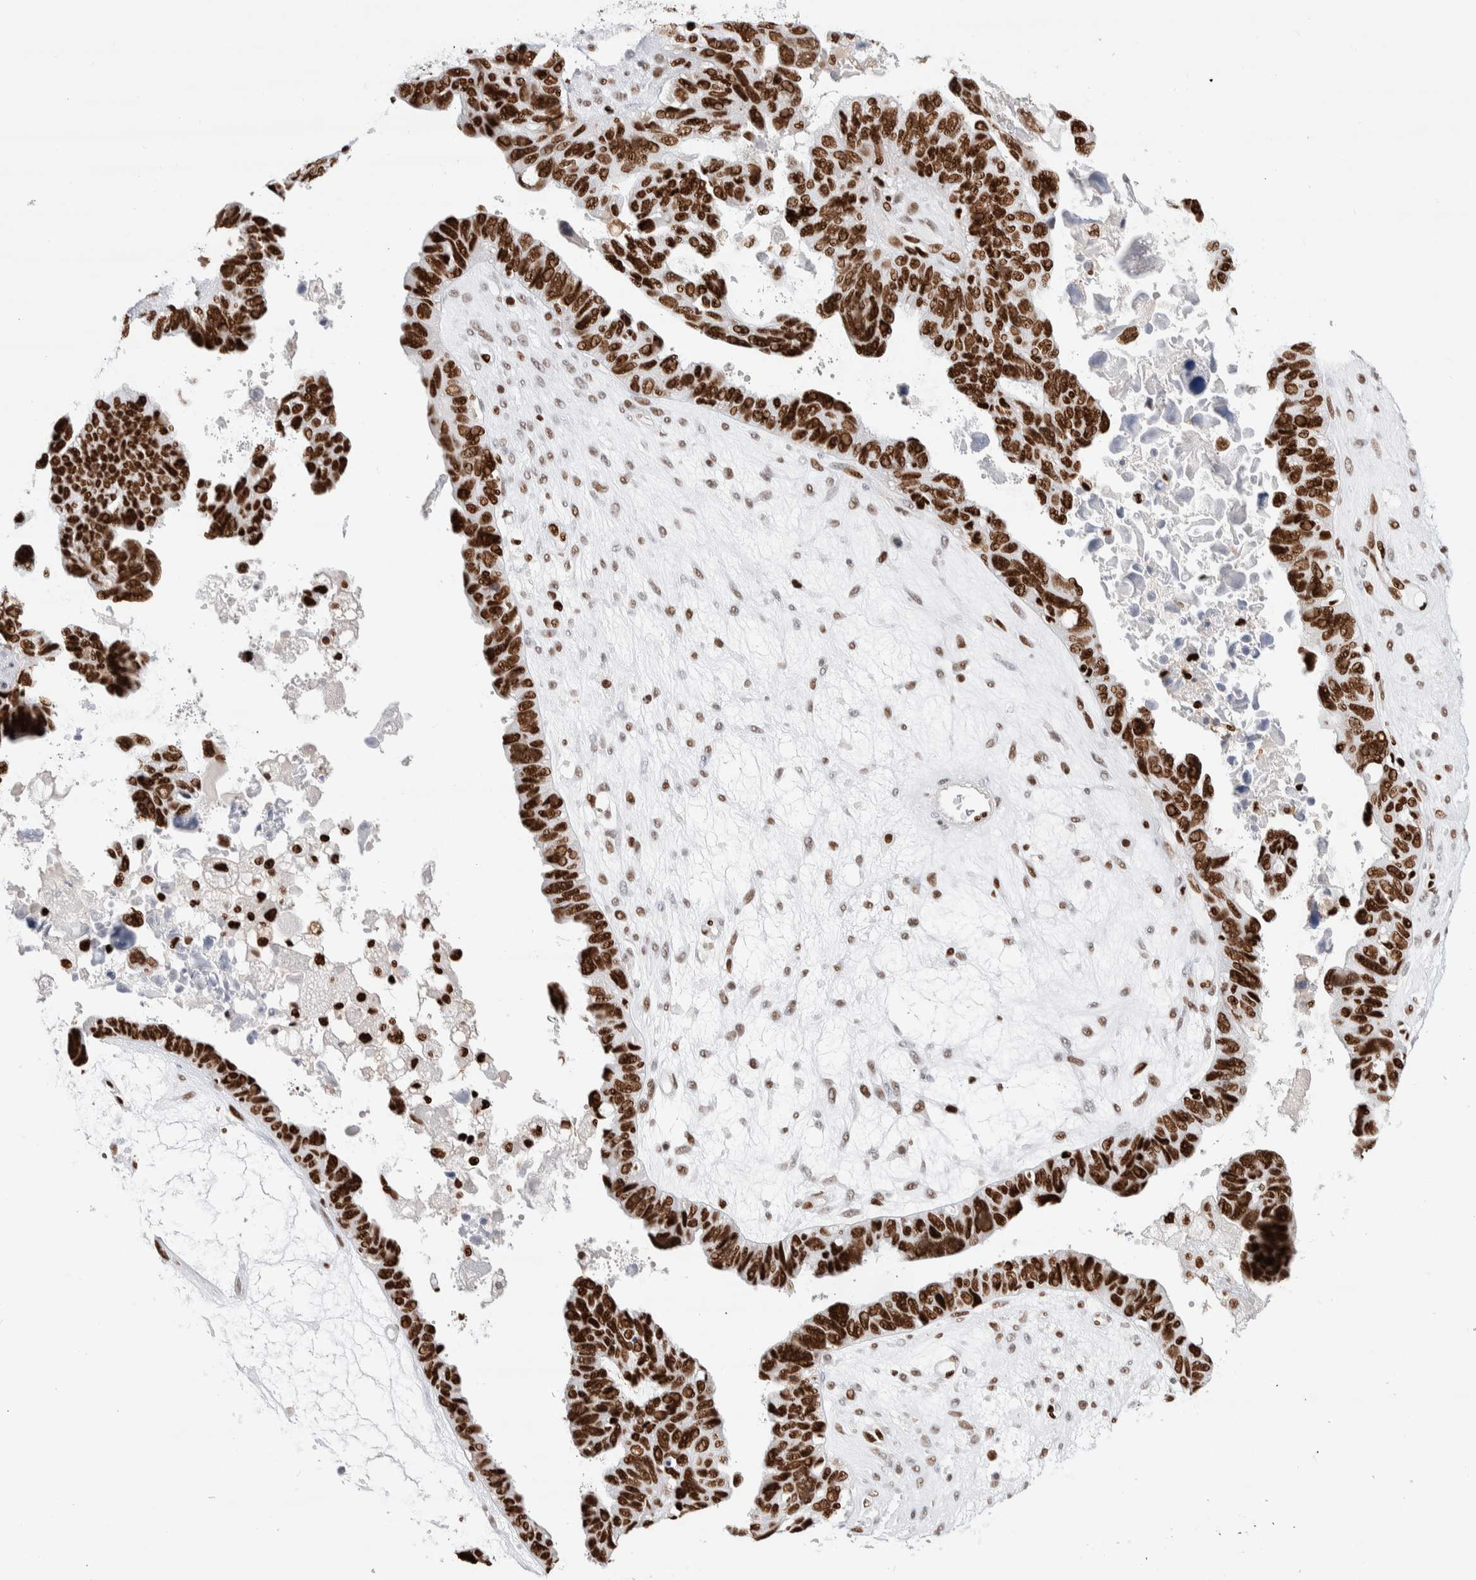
{"staining": {"intensity": "strong", "quantity": ">75%", "location": "nuclear"}, "tissue": "ovarian cancer", "cell_type": "Tumor cells", "image_type": "cancer", "snomed": [{"axis": "morphology", "description": "Cystadenocarcinoma, serous, NOS"}, {"axis": "topography", "description": "Ovary"}], "caption": "This histopathology image shows immunohistochemistry staining of ovarian cancer, with high strong nuclear positivity in about >75% of tumor cells.", "gene": "RNASEK-C17orf49", "patient": {"sex": "female", "age": 79}}